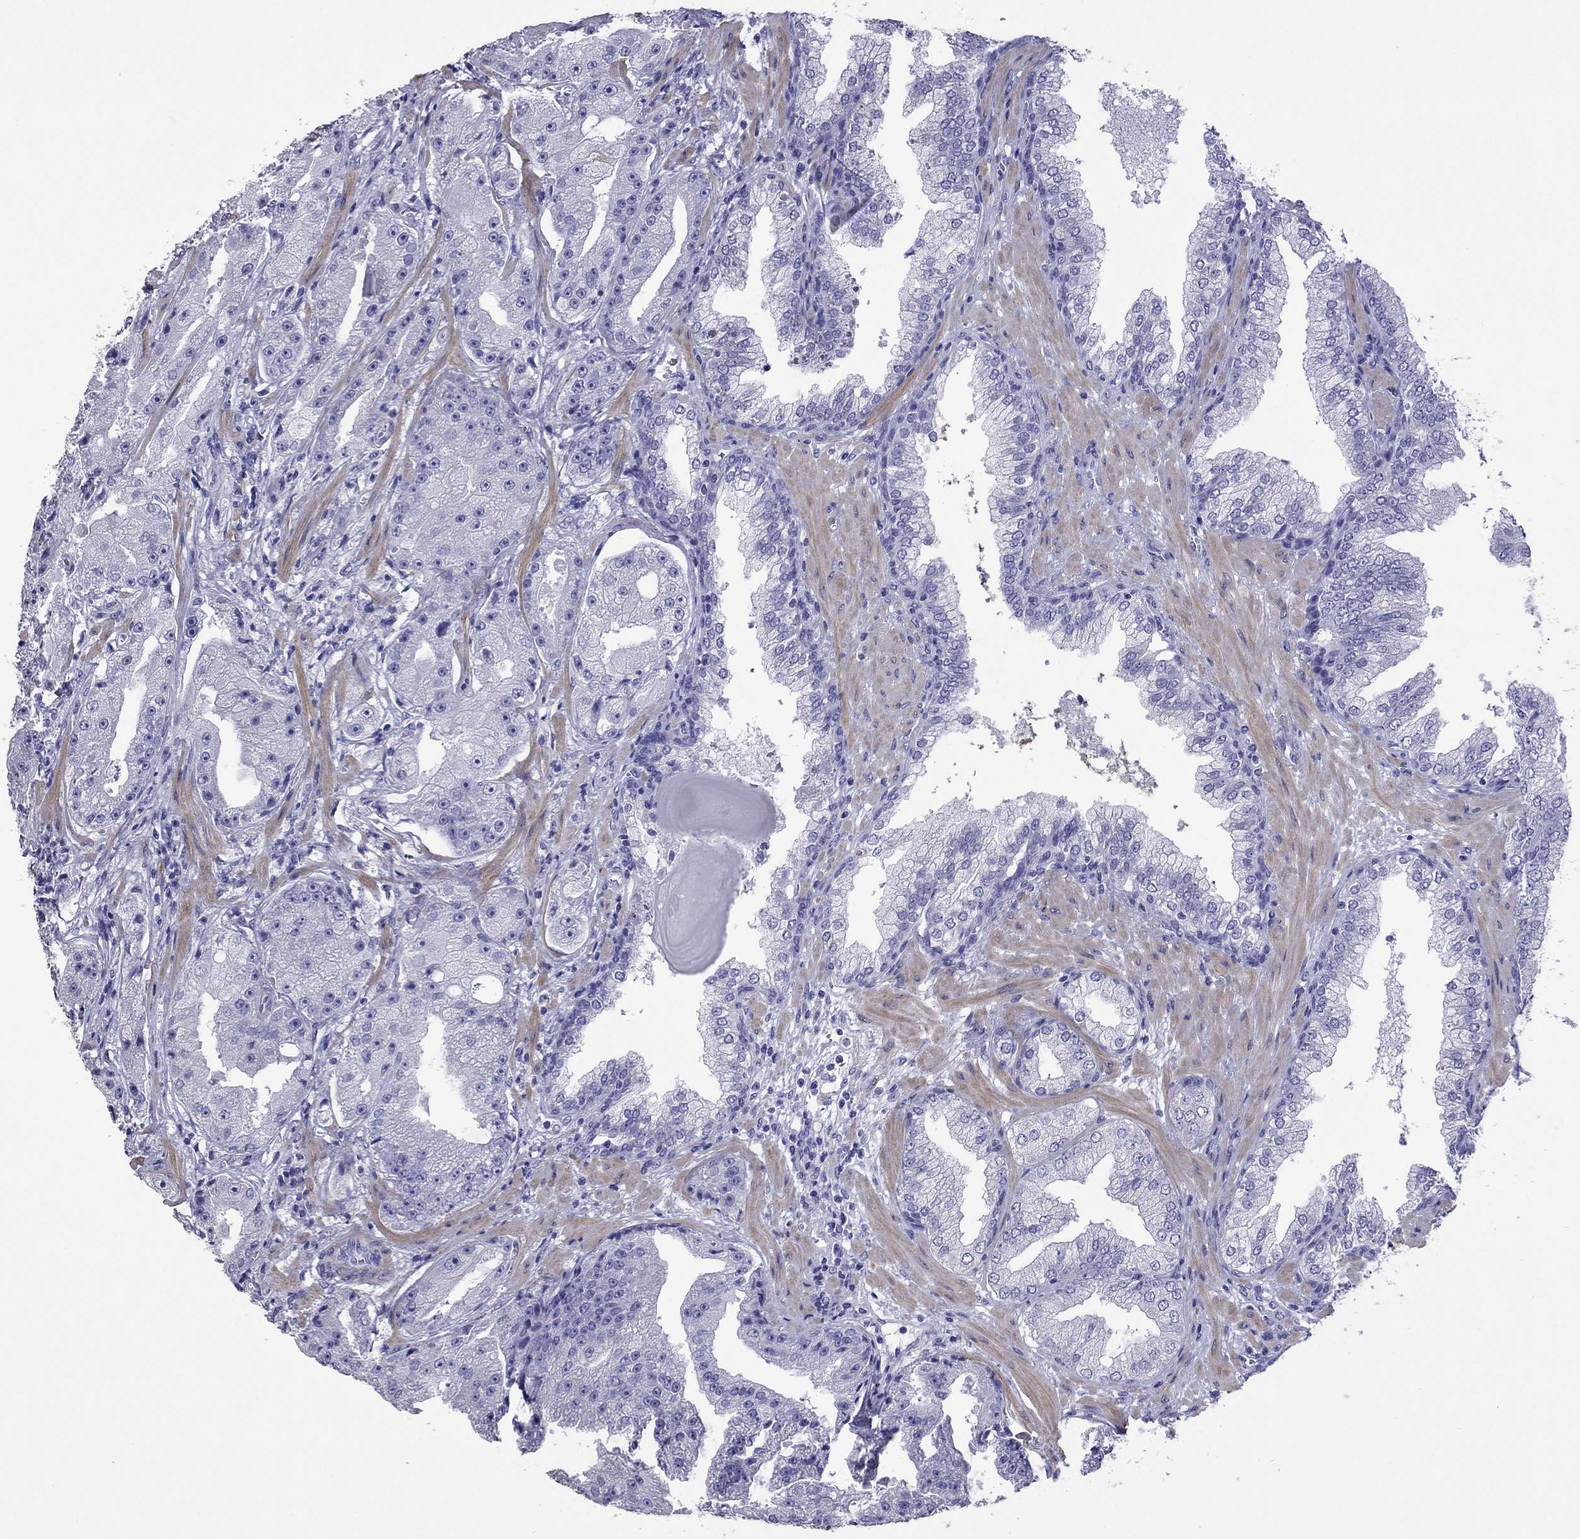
{"staining": {"intensity": "negative", "quantity": "none", "location": "none"}, "tissue": "prostate cancer", "cell_type": "Tumor cells", "image_type": "cancer", "snomed": [{"axis": "morphology", "description": "Adenocarcinoma, Low grade"}, {"axis": "topography", "description": "Prostate"}], "caption": "The image shows no significant positivity in tumor cells of prostate low-grade adenocarcinoma.", "gene": "KIAA2012", "patient": {"sex": "male", "age": 62}}